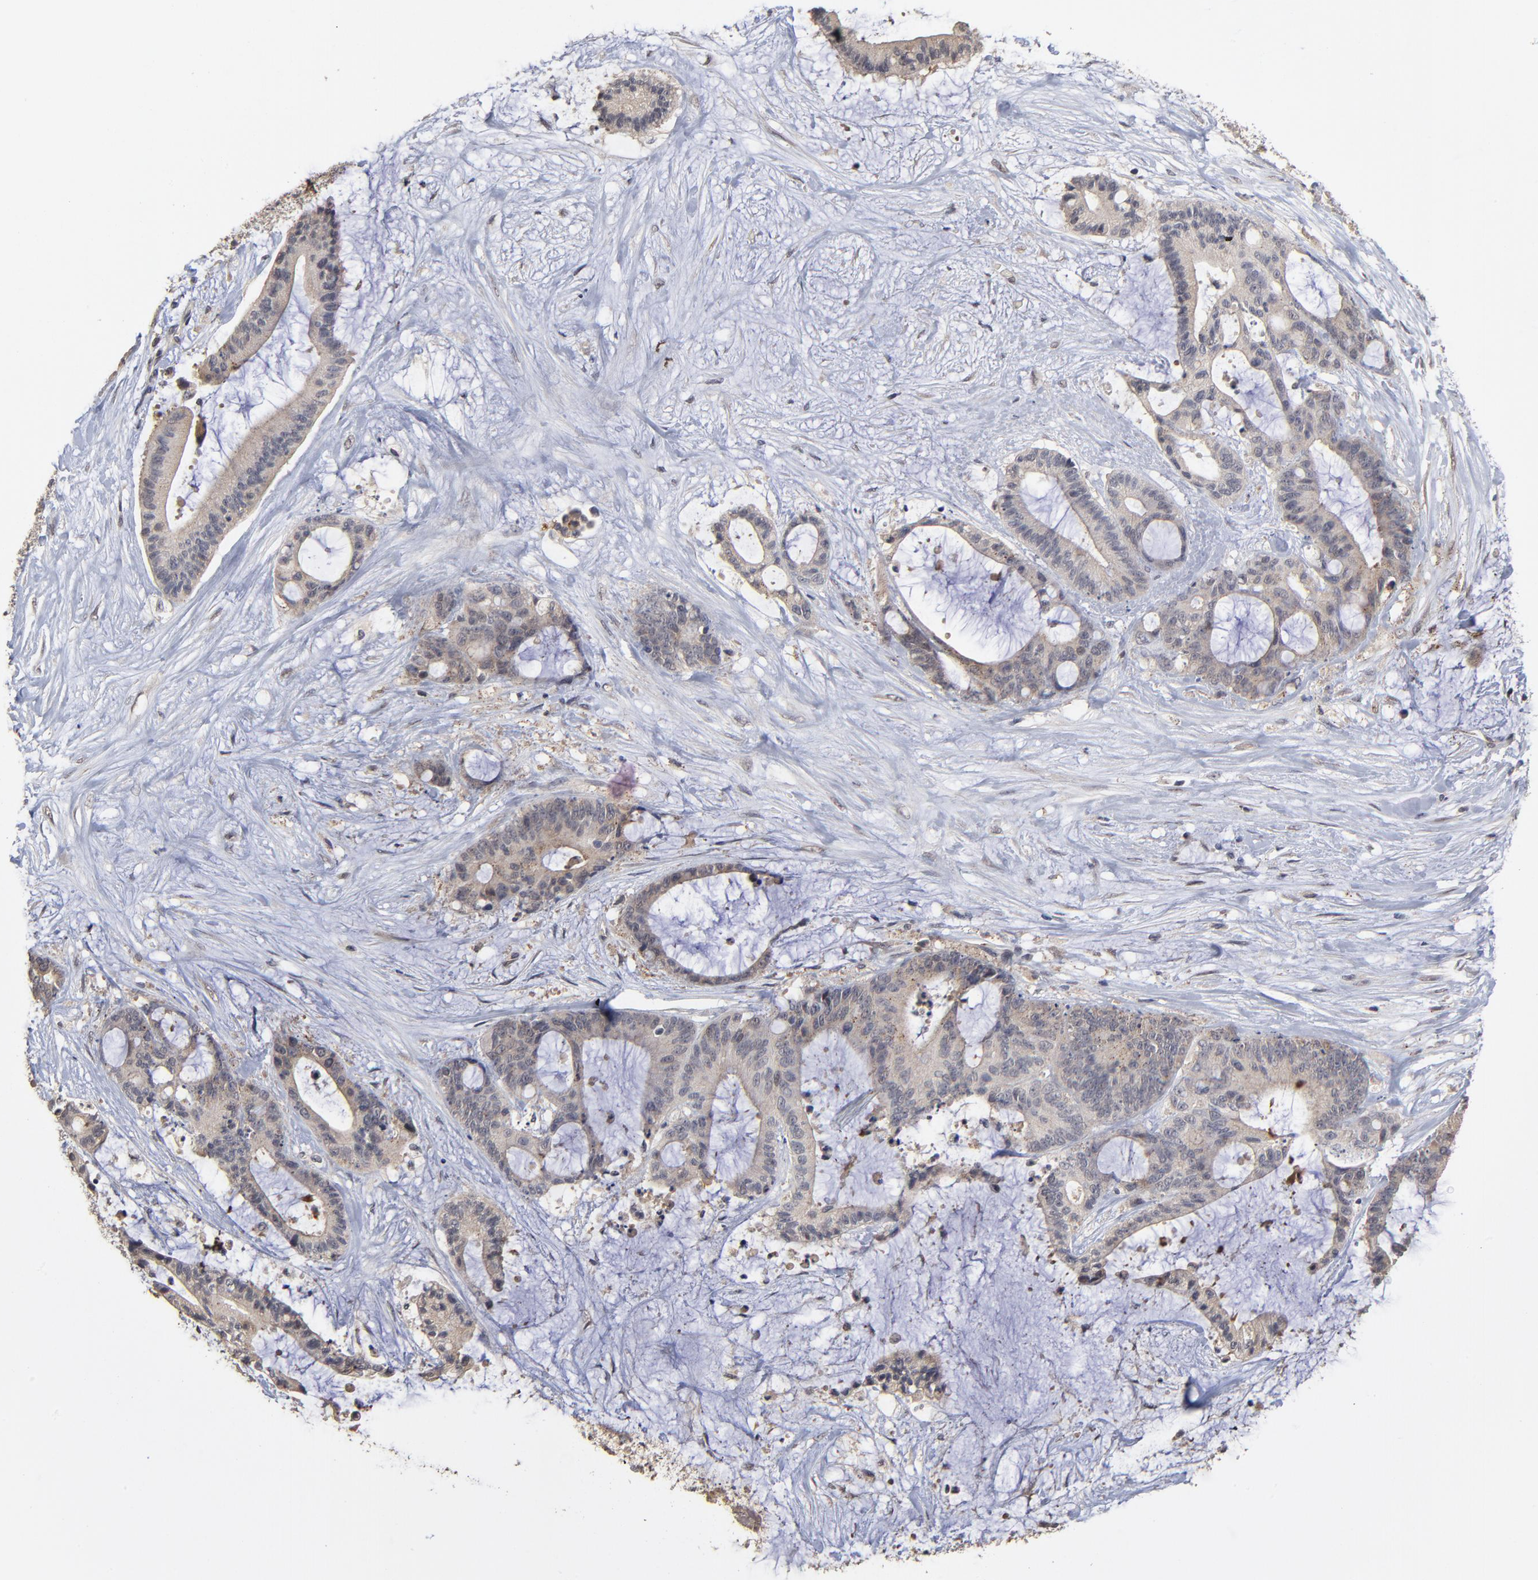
{"staining": {"intensity": "weak", "quantity": "25%-75%", "location": "cytoplasmic/membranous"}, "tissue": "liver cancer", "cell_type": "Tumor cells", "image_type": "cancer", "snomed": [{"axis": "morphology", "description": "Cholangiocarcinoma"}, {"axis": "topography", "description": "Liver"}], "caption": "High-power microscopy captured an immunohistochemistry (IHC) micrograph of liver cancer, revealing weak cytoplasmic/membranous staining in approximately 25%-75% of tumor cells. Ihc stains the protein of interest in brown and the nuclei are stained blue.", "gene": "ASB8", "patient": {"sex": "female", "age": 73}}